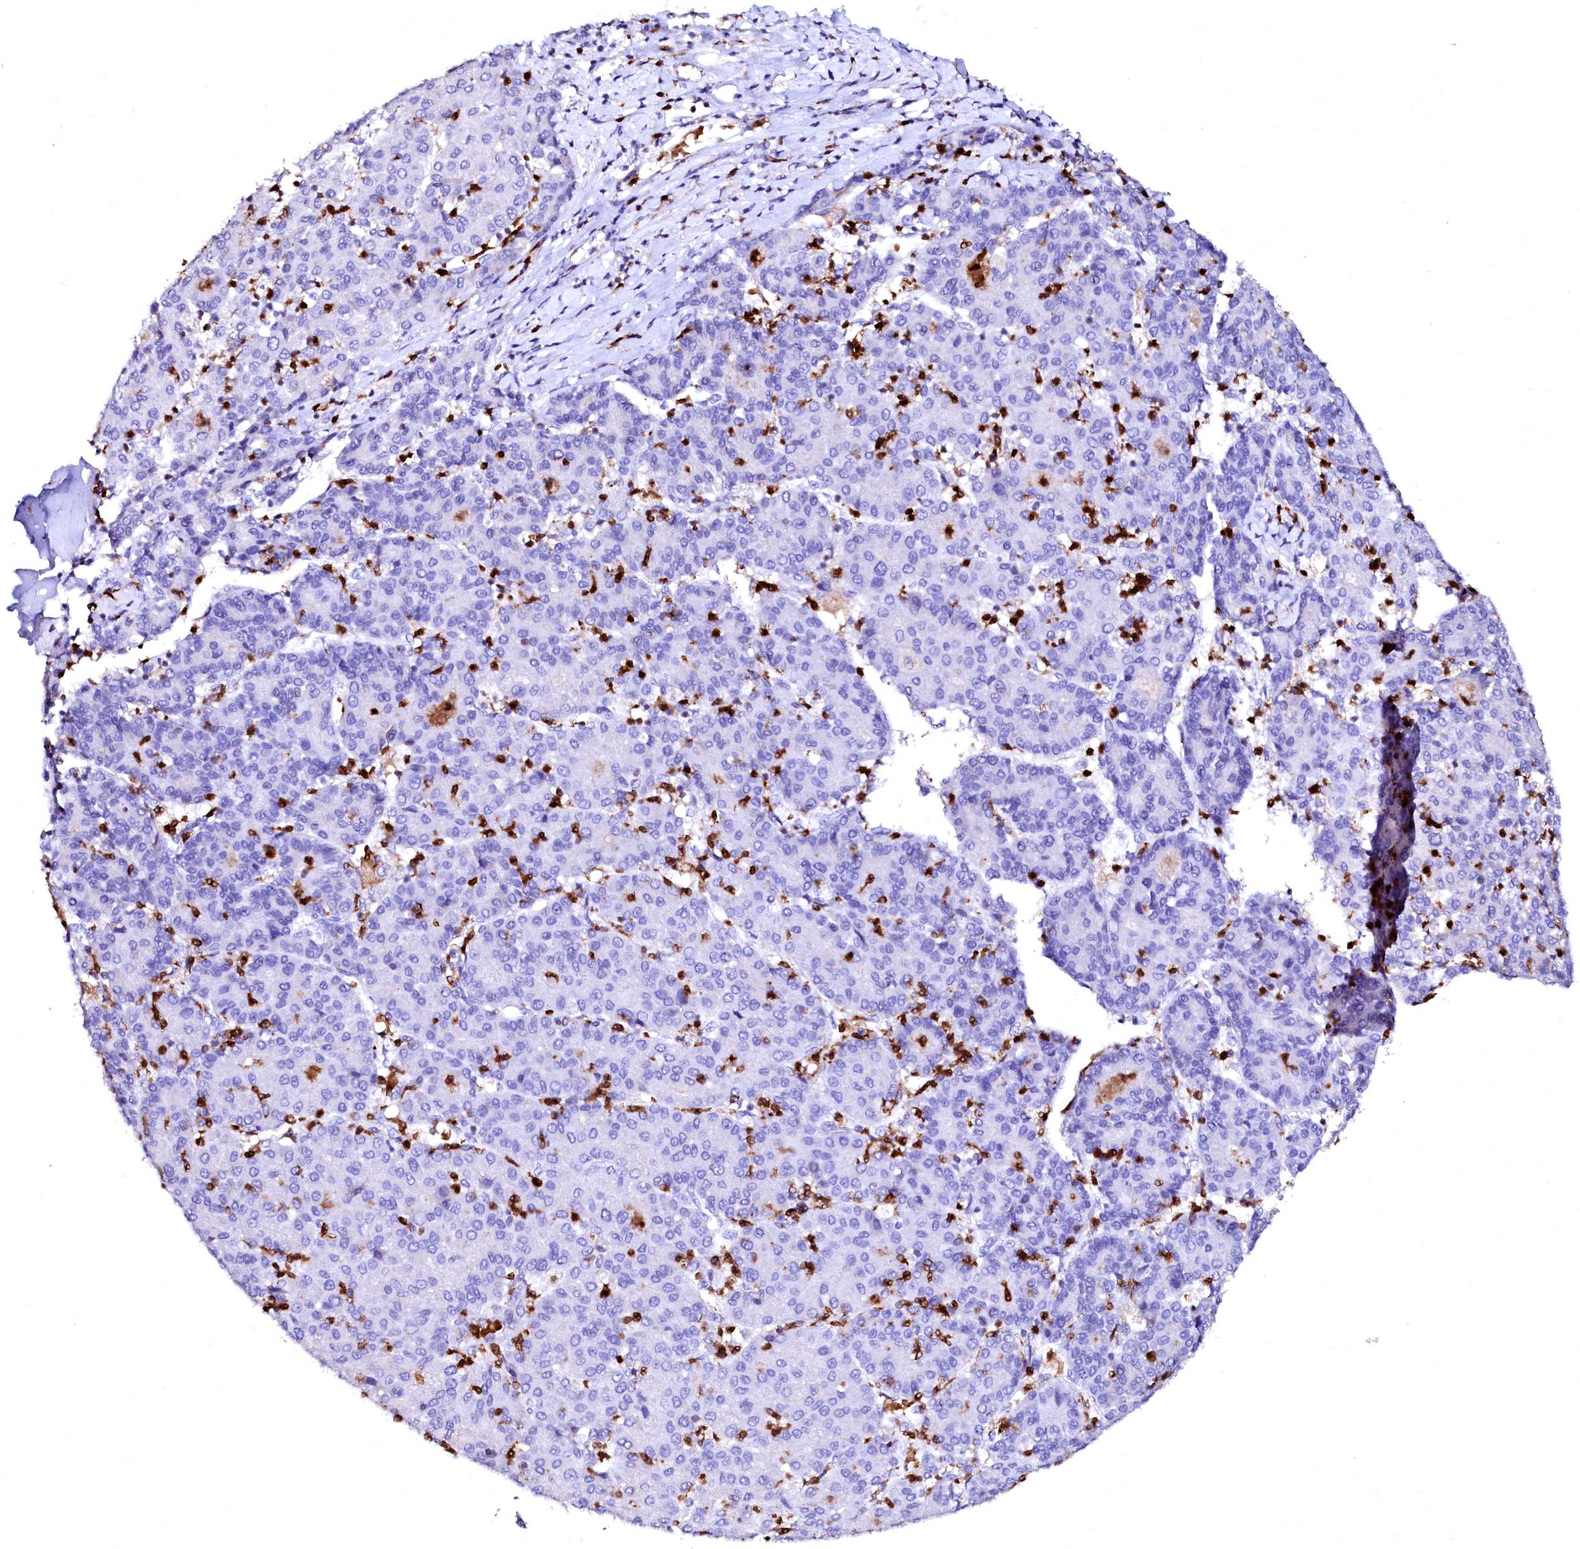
{"staining": {"intensity": "negative", "quantity": "none", "location": "none"}, "tissue": "liver cancer", "cell_type": "Tumor cells", "image_type": "cancer", "snomed": [{"axis": "morphology", "description": "Carcinoma, Hepatocellular, NOS"}, {"axis": "topography", "description": "Liver"}], "caption": "Protein analysis of liver cancer (hepatocellular carcinoma) reveals no significant staining in tumor cells.", "gene": "RAB27A", "patient": {"sex": "male", "age": 65}}